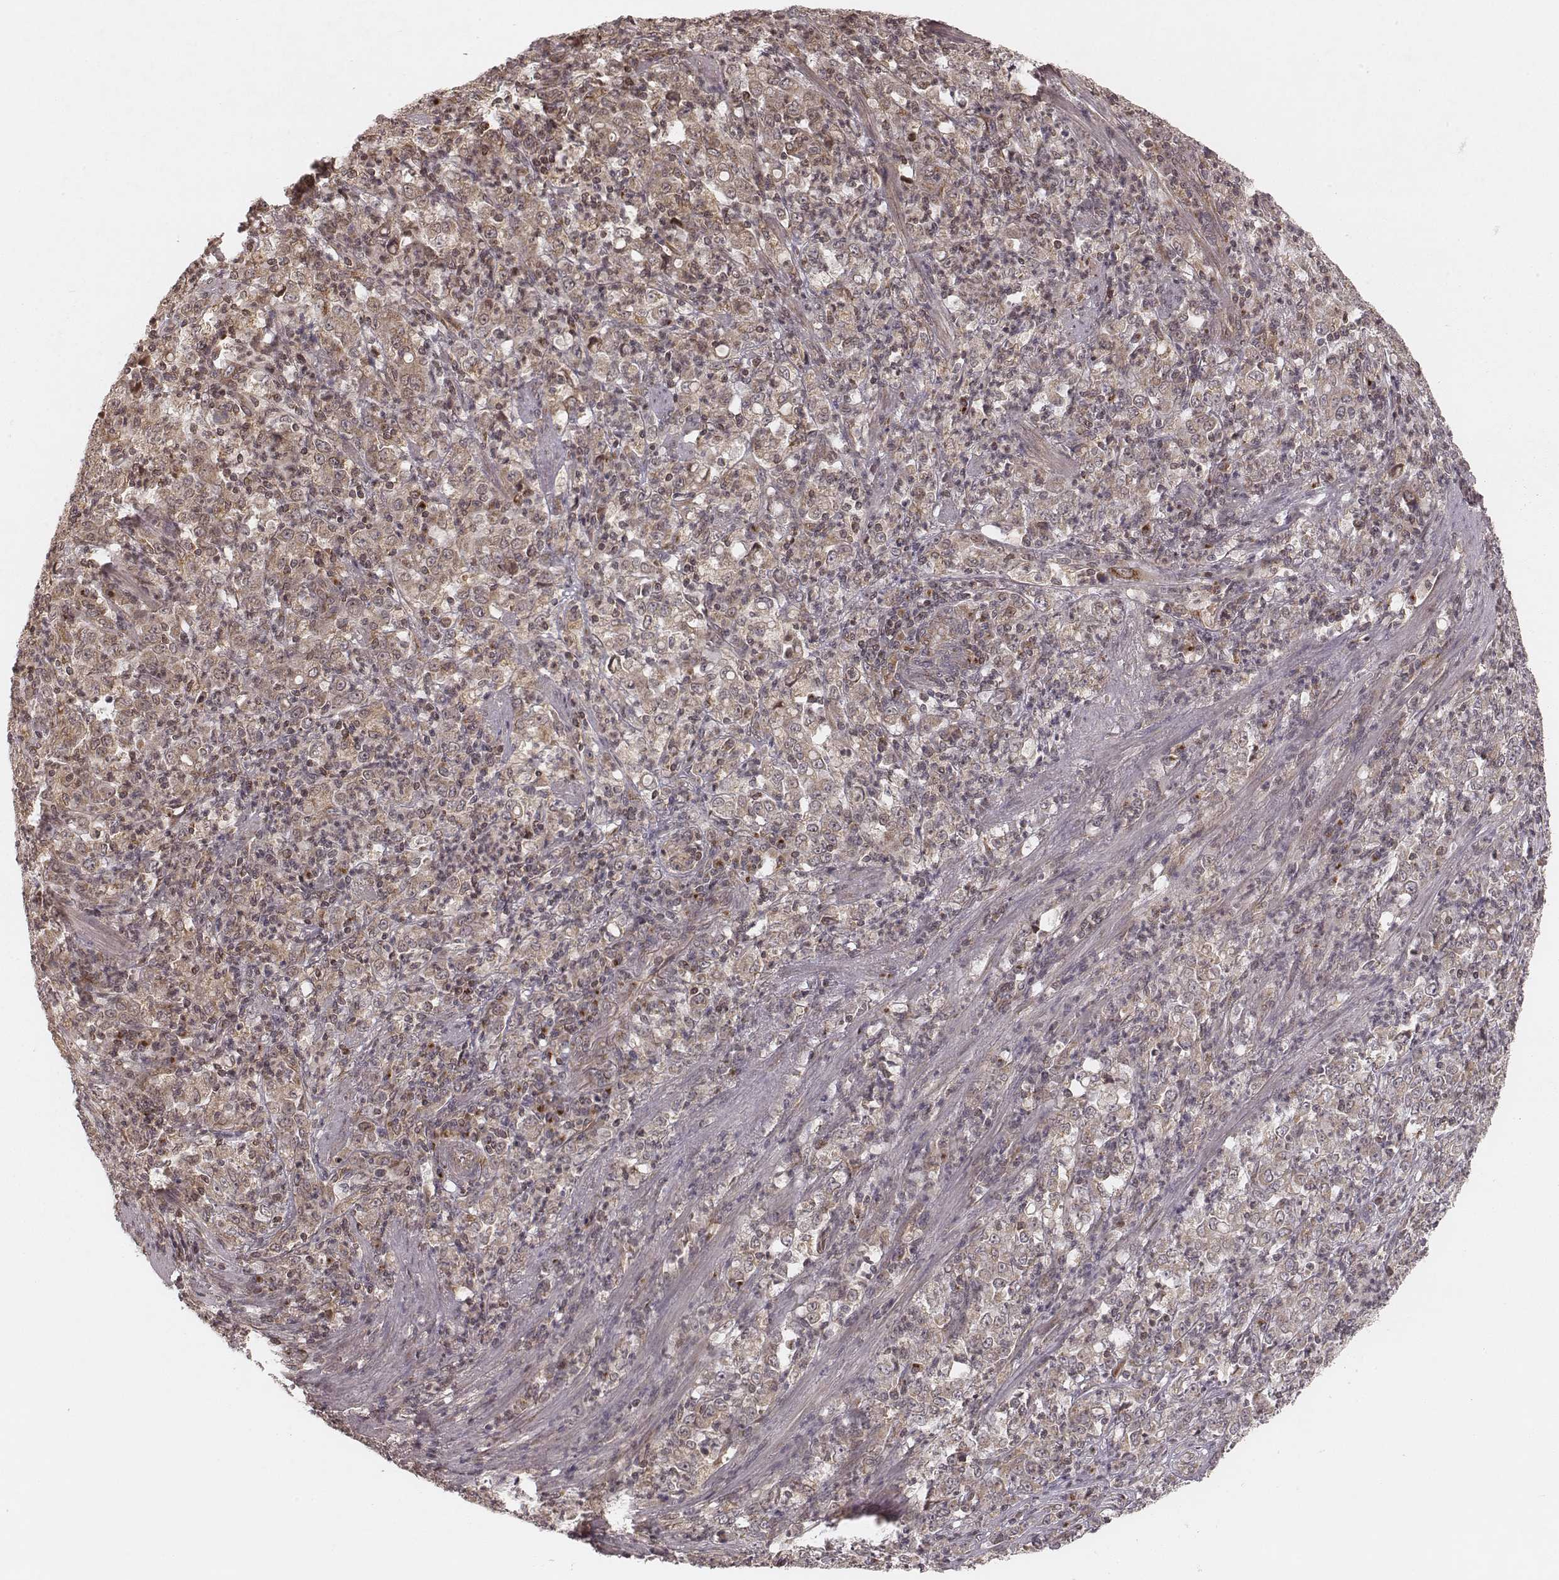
{"staining": {"intensity": "weak", "quantity": ">75%", "location": "cytoplasmic/membranous"}, "tissue": "stomach cancer", "cell_type": "Tumor cells", "image_type": "cancer", "snomed": [{"axis": "morphology", "description": "Adenocarcinoma, NOS"}, {"axis": "topography", "description": "Stomach, lower"}], "caption": "Tumor cells display weak cytoplasmic/membranous positivity in about >75% of cells in stomach cancer.", "gene": "MYO19", "patient": {"sex": "female", "age": 71}}